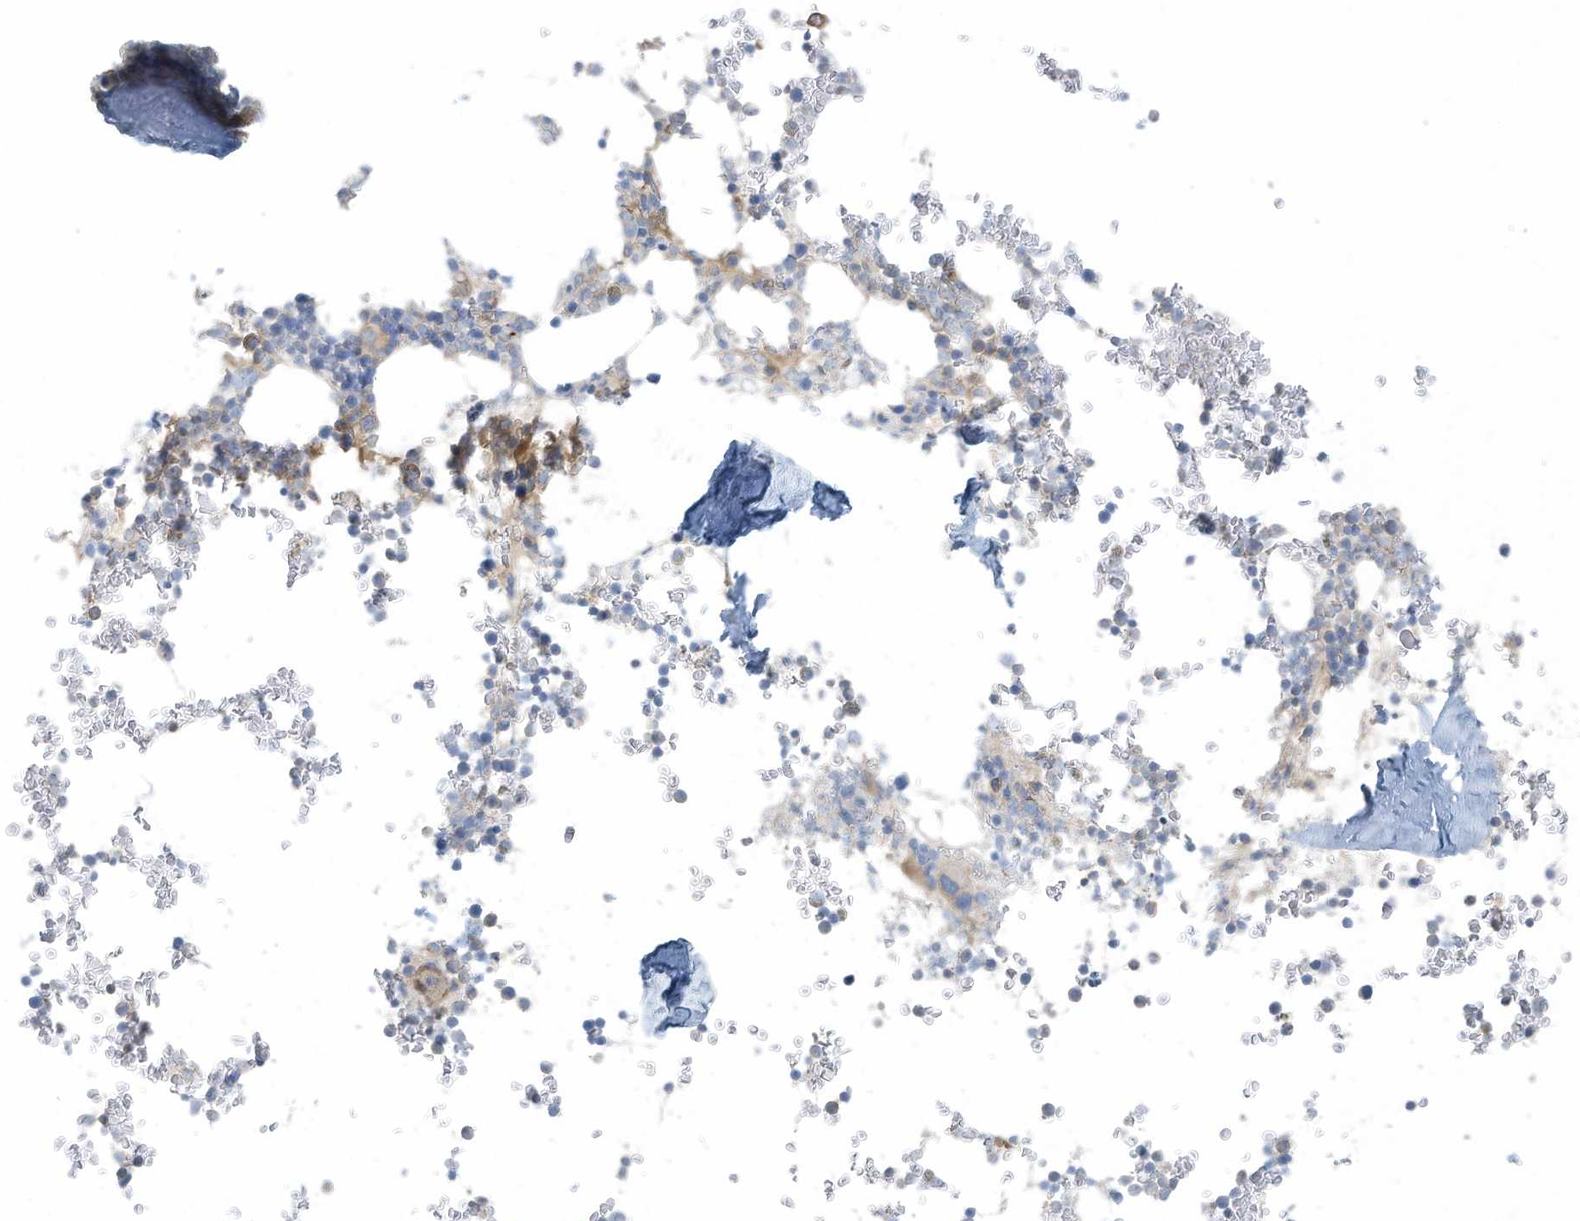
{"staining": {"intensity": "weak", "quantity": "<25%", "location": "cytoplasmic/membranous"}, "tissue": "bone marrow", "cell_type": "Hematopoietic cells", "image_type": "normal", "snomed": [{"axis": "morphology", "description": "Normal tissue, NOS"}, {"axis": "topography", "description": "Bone marrow"}], "caption": "The micrograph displays no staining of hematopoietic cells in normal bone marrow.", "gene": "ZNF846", "patient": {"sex": "male", "age": 58}}